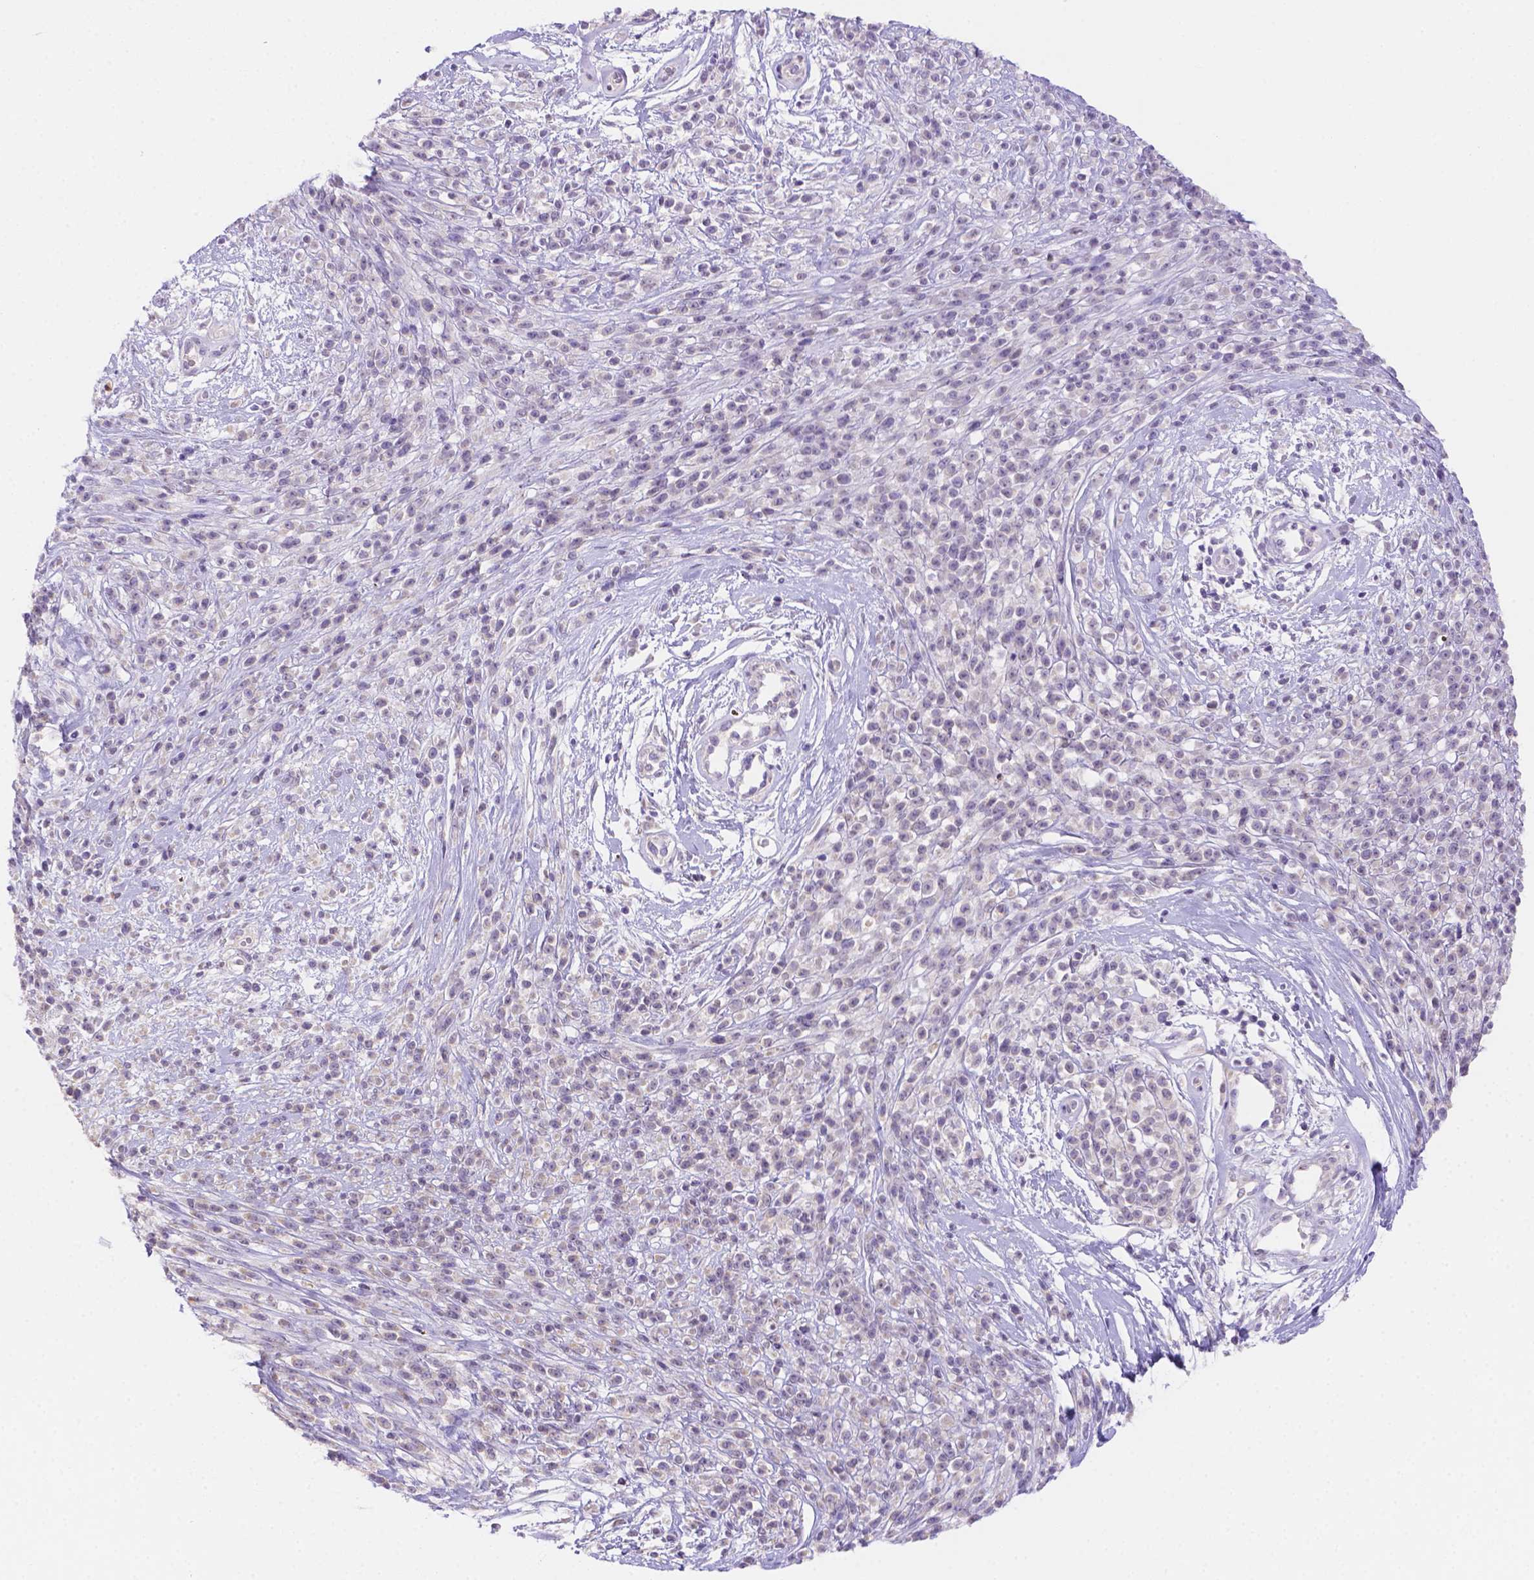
{"staining": {"intensity": "negative", "quantity": "none", "location": "none"}, "tissue": "melanoma", "cell_type": "Tumor cells", "image_type": "cancer", "snomed": [{"axis": "morphology", "description": "Malignant melanoma, NOS"}, {"axis": "topography", "description": "Skin"}, {"axis": "topography", "description": "Skin of trunk"}], "caption": "This is an immunohistochemistry image of malignant melanoma. There is no positivity in tumor cells.", "gene": "NXPE2", "patient": {"sex": "male", "age": 74}}